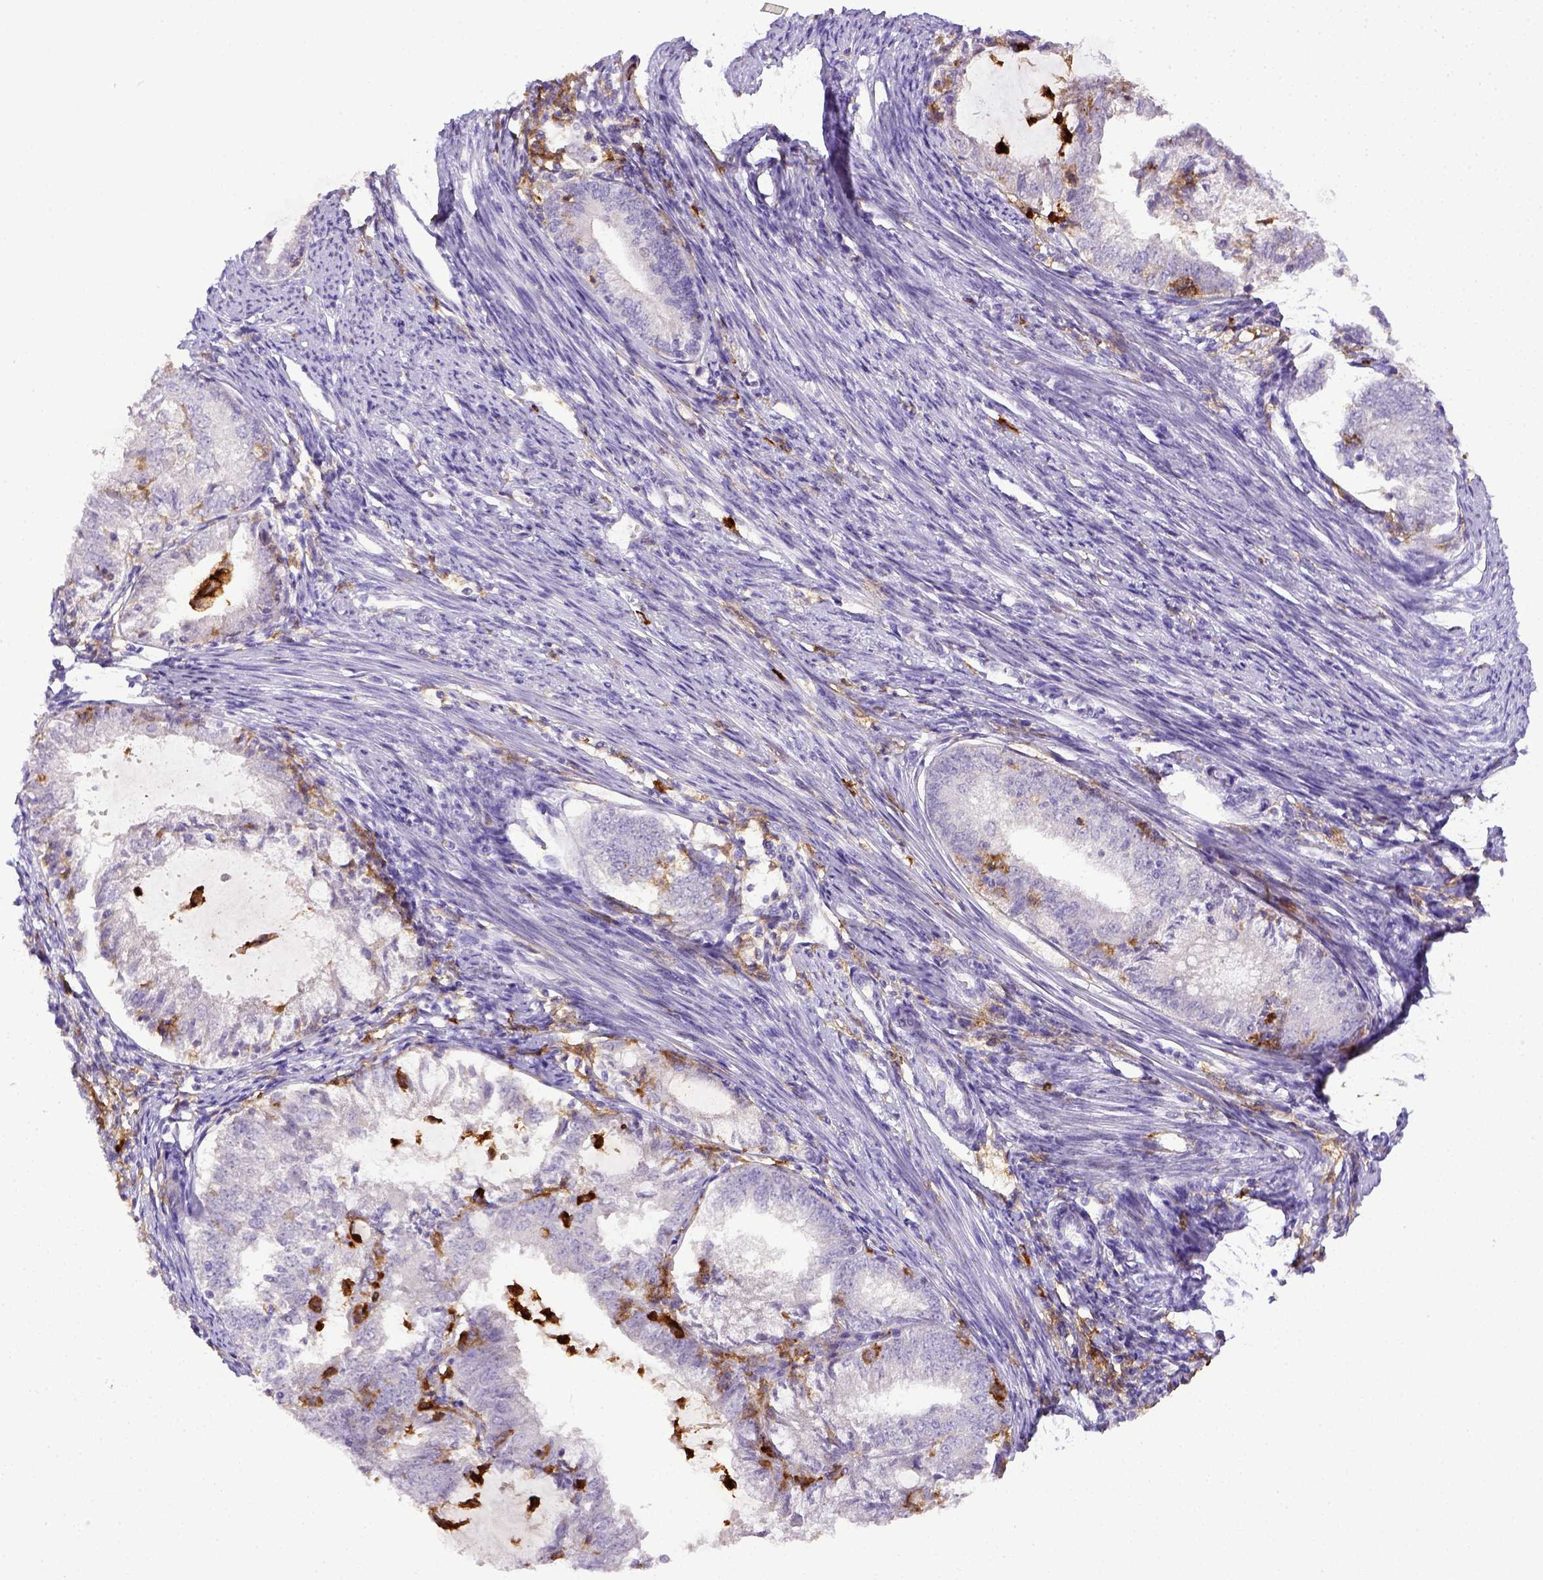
{"staining": {"intensity": "negative", "quantity": "none", "location": "none"}, "tissue": "endometrial cancer", "cell_type": "Tumor cells", "image_type": "cancer", "snomed": [{"axis": "morphology", "description": "Adenocarcinoma, NOS"}, {"axis": "topography", "description": "Endometrium"}], "caption": "DAB (3,3'-diaminobenzidine) immunohistochemical staining of human endometrial cancer (adenocarcinoma) demonstrates no significant positivity in tumor cells.", "gene": "ITGAM", "patient": {"sex": "female", "age": 57}}